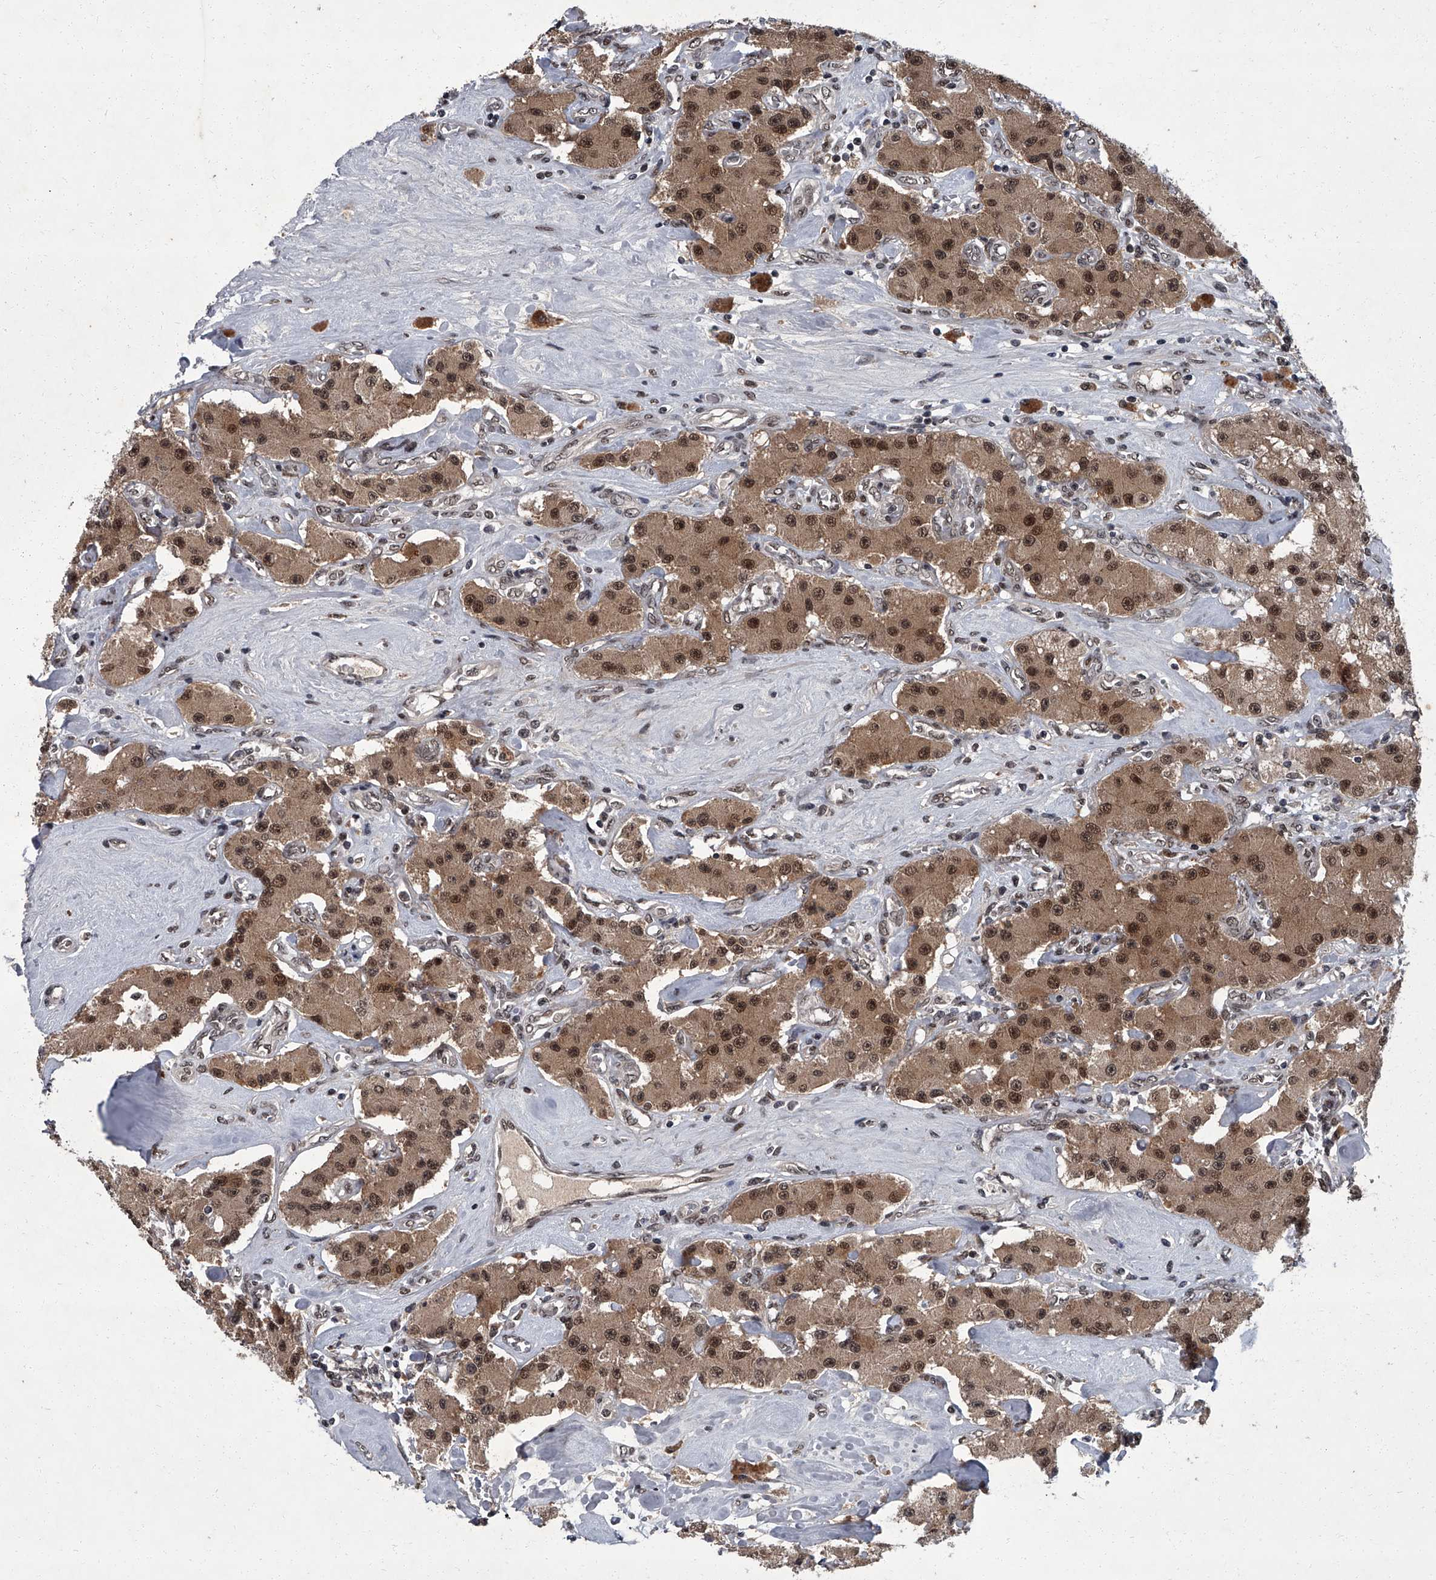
{"staining": {"intensity": "moderate", "quantity": ">75%", "location": "cytoplasmic/membranous,nuclear"}, "tissue": "carcinoid", "cell_type": "Tumor cells", "image_type": "cancer", "snomed": [{"axis": "morphology", "description": "Carcinoid, malignant, NOS"}, {"axis": "topography", "description": "Pancreas"}], "caption": "This is a histology image of IHC staining of carcinoid (malignant), which shows moderate positivity in the cytoplasmic/membranous and nuclear of tumor cells.", "gene": "ZNF518B", "patient": {"sex": "male", "age": 41}}